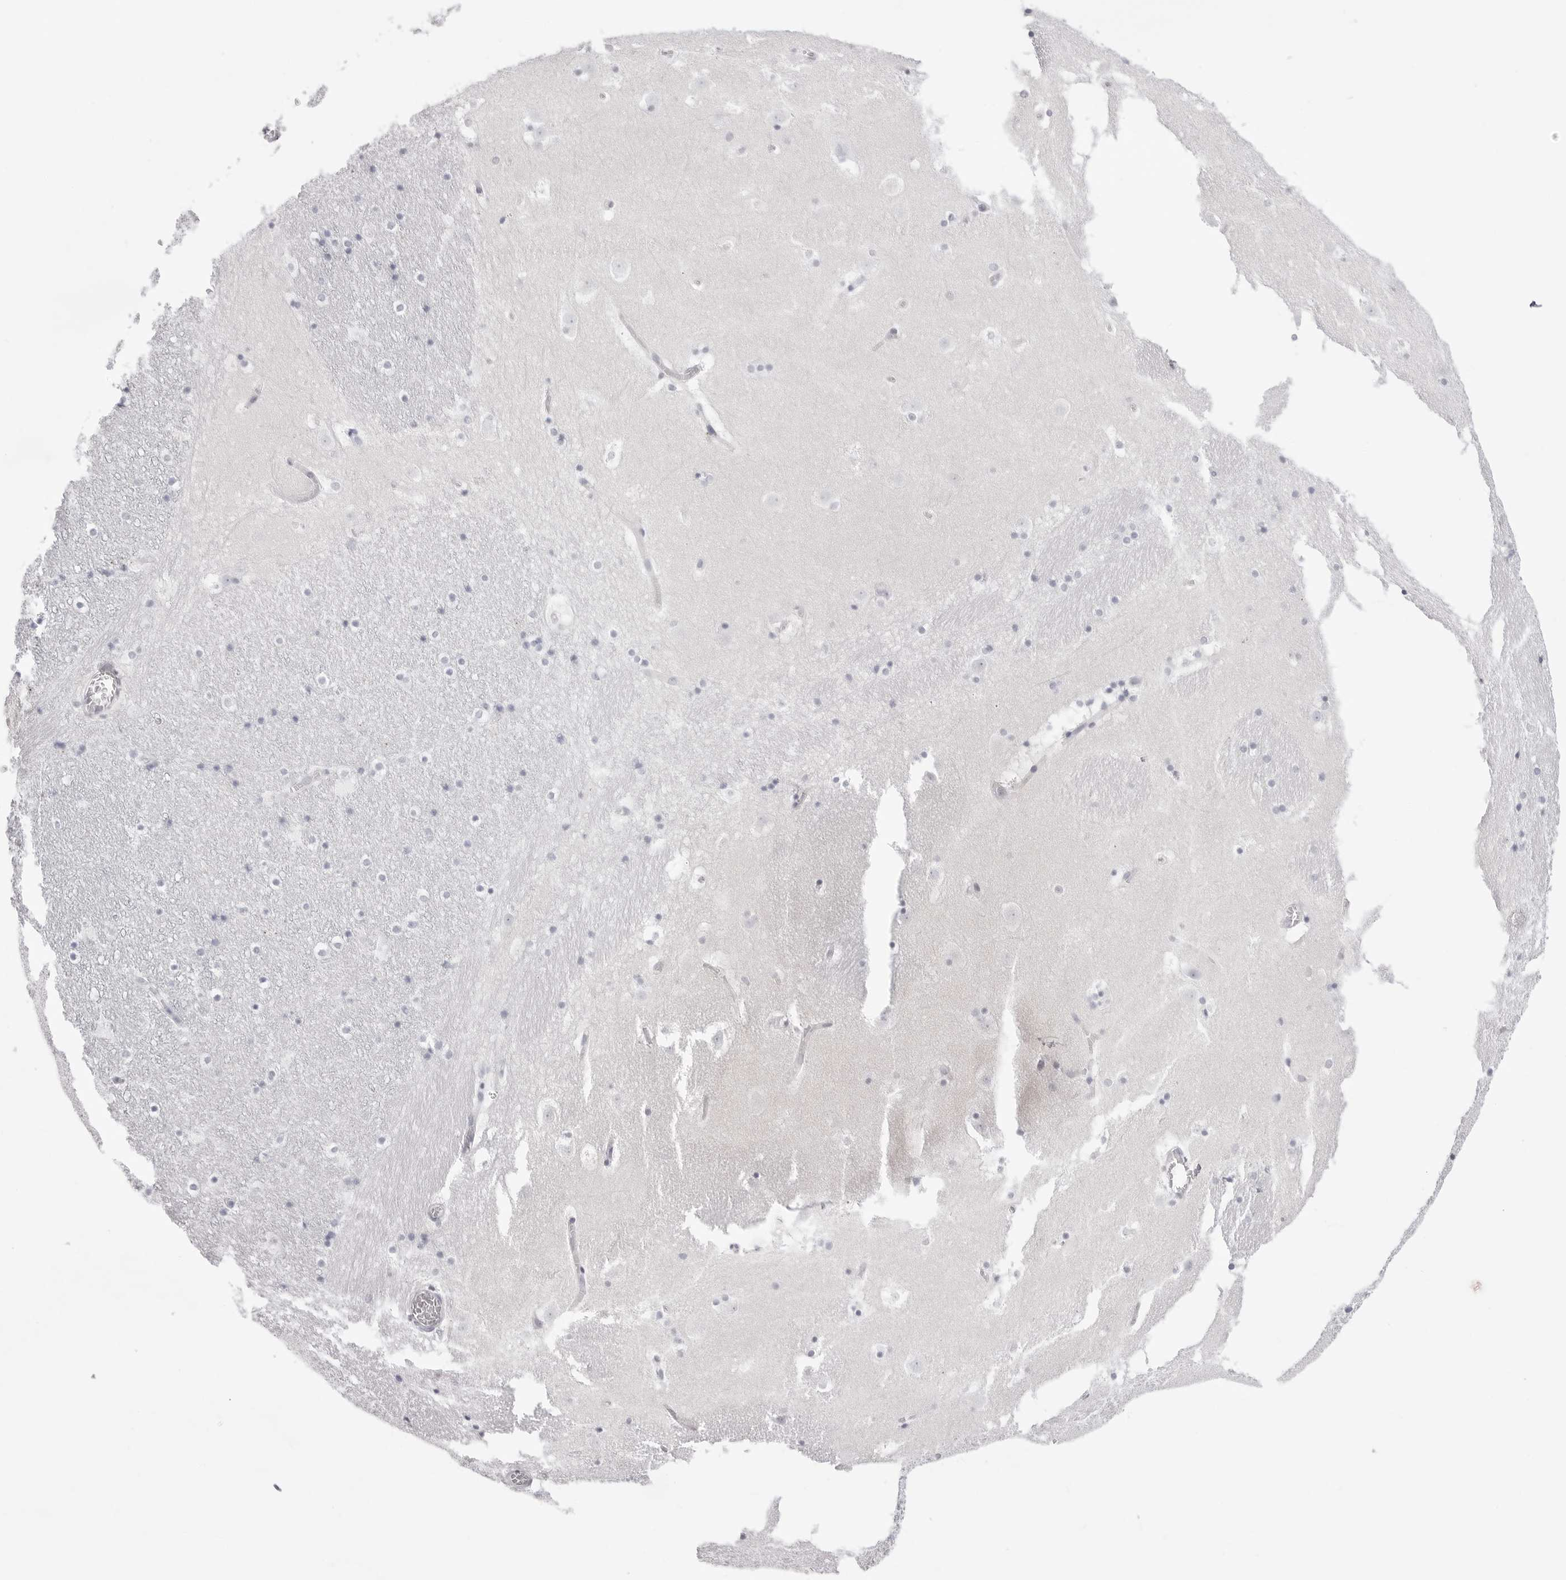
{"staining": {"intensity": "negative", "quantity": "none", "location": "none"}, "tissue": "caudate", "cell_type": "Glial cells", "image_type": "normal", "snomed": [{"axis": "morphology", "description": "Normal tissue, NOS"}, {"axis": "topography", "description": "Lateral ventricle wall"}], "caption": "IHC of benign caudate displays no staining in glial cells. (DAB (3,3'-diaminobenzidine) immunohistochemistry, high magnification).", "gene": "TSSK1B", "patient": {"sex": "male", "age": 45}}